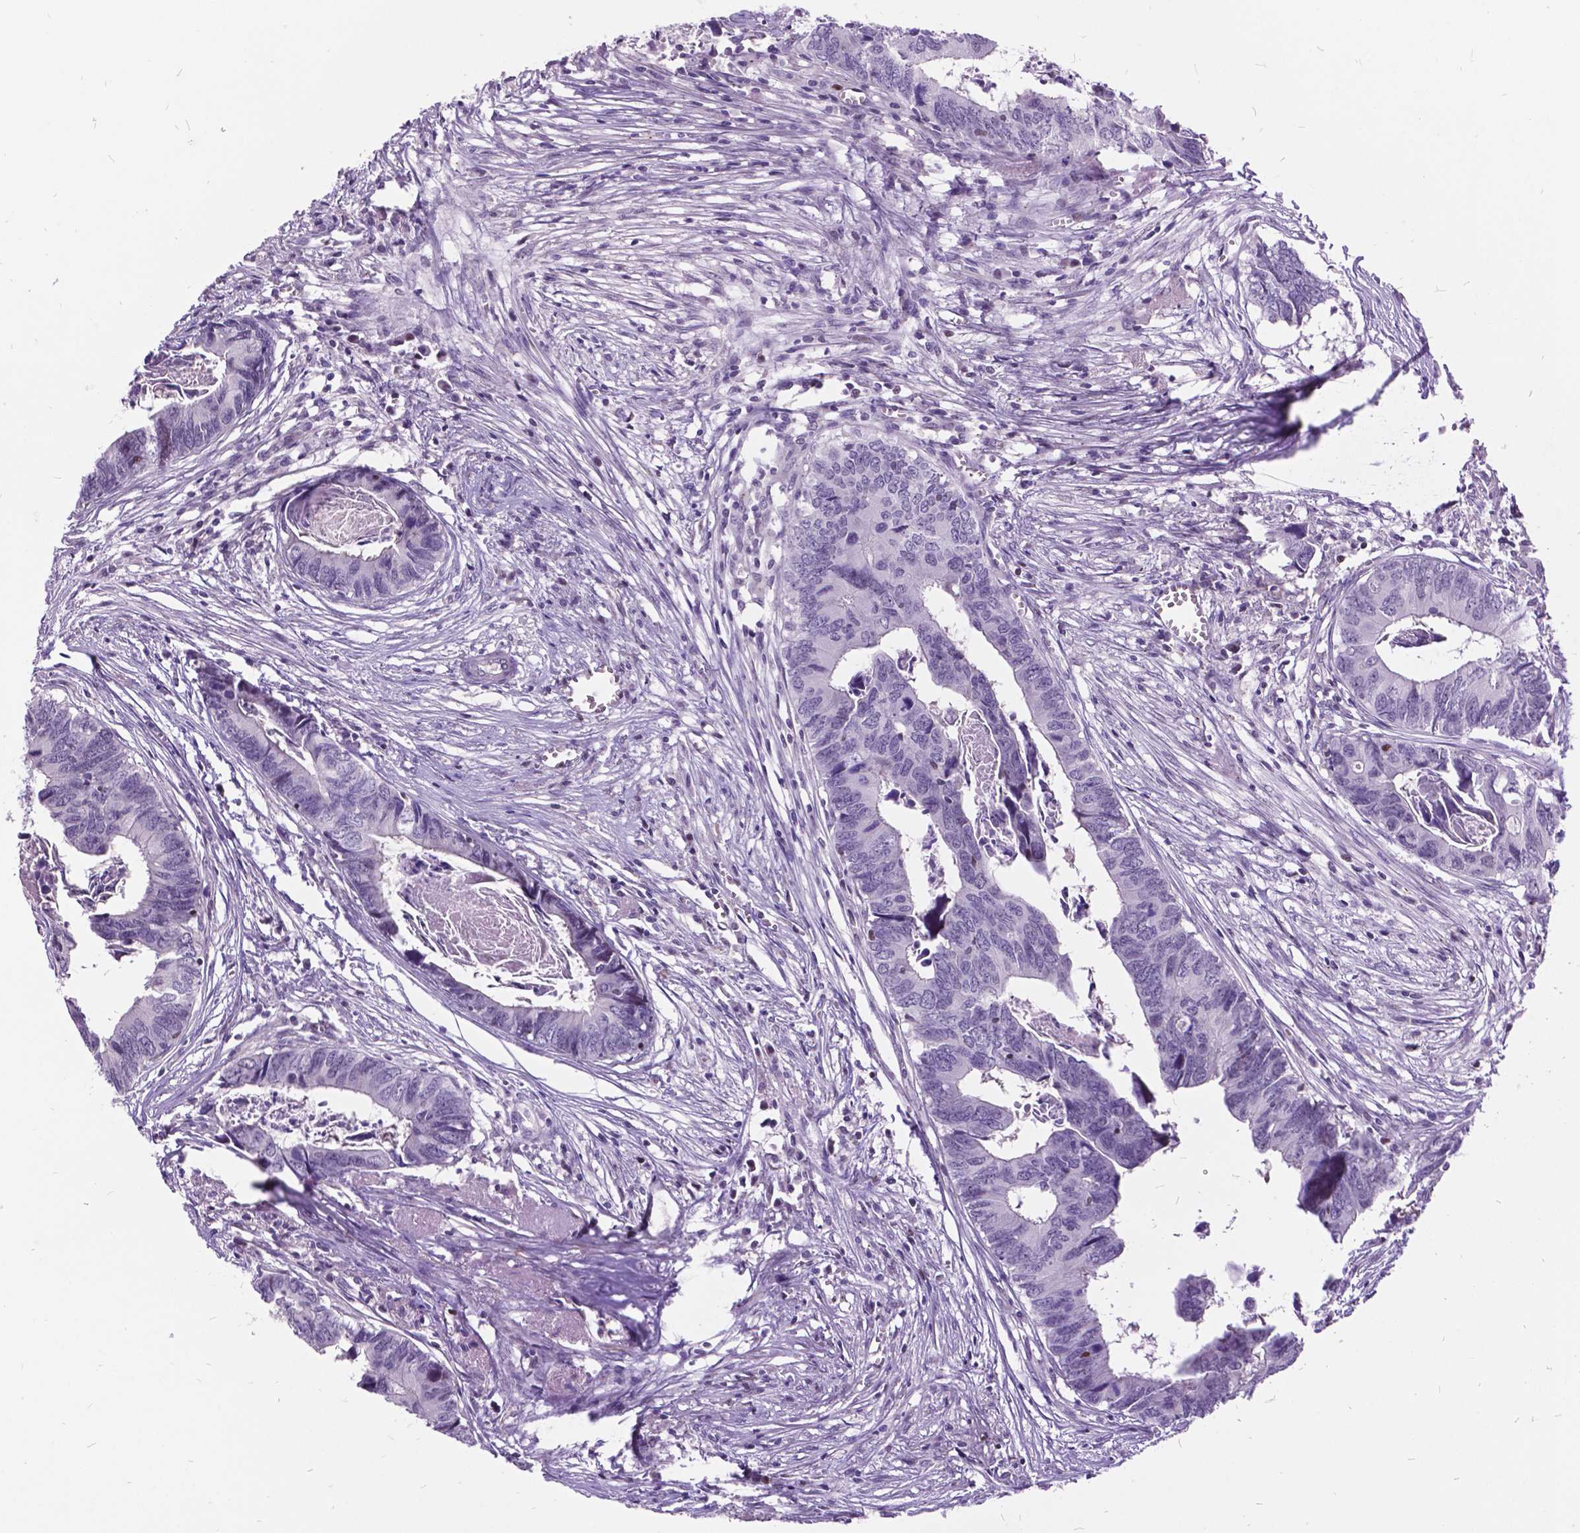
{"staining": {"intensity": "negative", "quantity": "none", "location": "none"}, "tissue": "colorectal cancer", "cell_type": "Tumor cells", "image_type": "cancer", "snomed": [{"axis": "morphology", "description": "Adenocarcinoma, NOS"}, {"axis": "topography", "description": "Colon"}], "caption": "Tumor cells are negative for protein expression in human colorectal adenocarcinoma. (DAB IHC visualized using brightfield microscopy, high magnification).", "gene": "DPF3", "patient": {"sex": "female", "age": 82}}